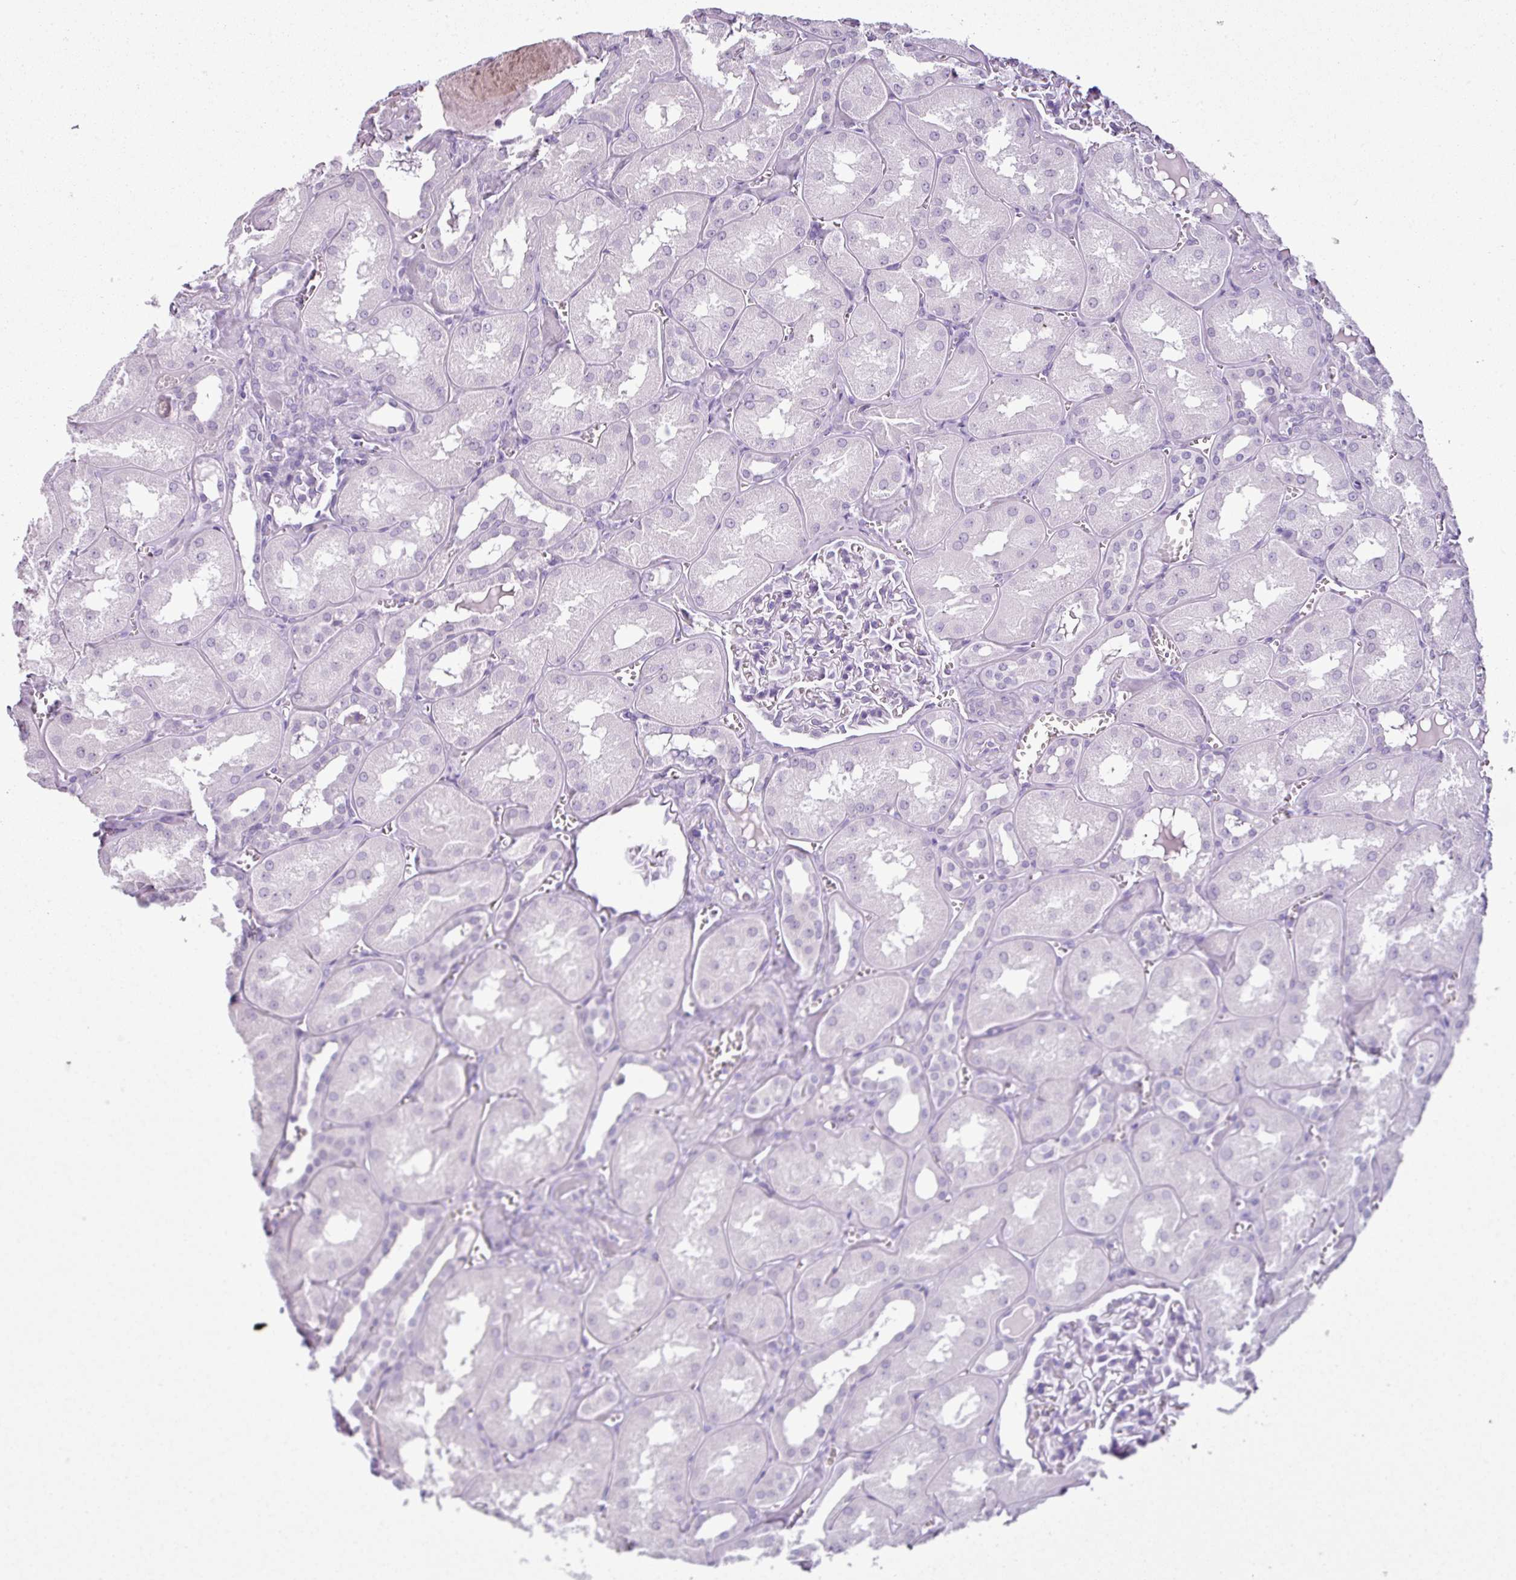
{"staining": {"intensity": "negative", "quantity": "none", "location": "none"}, "tissue": "kidney", "cell_type": "Cells in glomeruli", "image_type": "normal", "snomed": [{"axis": "morphology", "description": "Normal tissue, NOS"}, {"axis": "topography", "description": "Kidney"}], "caption": "Image shows no significant protein positivity in cells in glomeruli of benign kidney.", "gene": "SCT", "patient": {"sex": "male", "age": 61}}